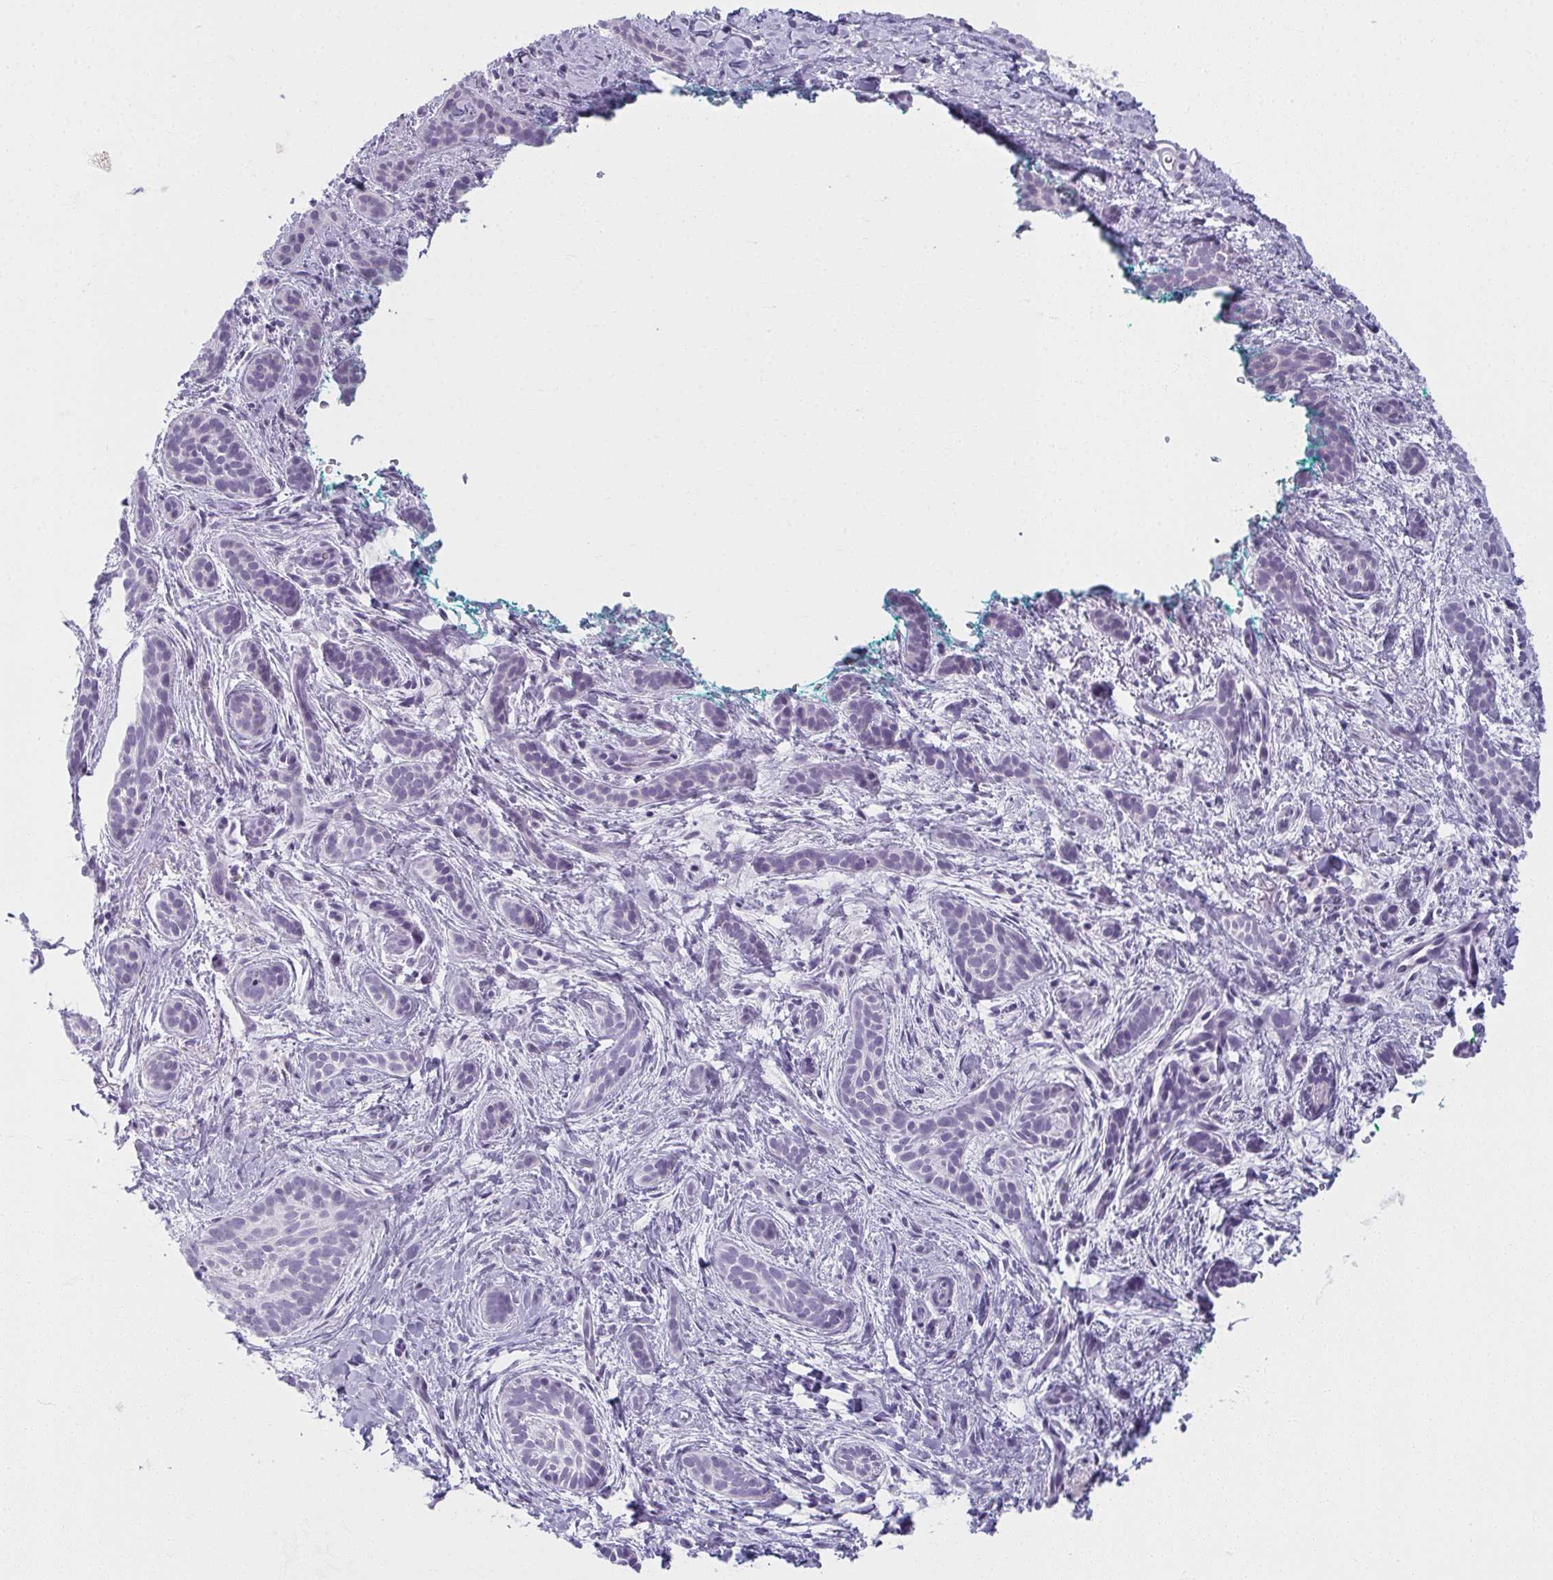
{"staining": {"intensity": "negative", "quantity": "none", "location": "none"}, "tissue": "skin cancer", "cell_type": "Tumor cells", "image_type": "cancer", "snomed": [{"axis": "morphology", "description": "Basal cell carcinoma"}, {"axis": "topography", "description": "Skin"}], "caption": "The histopathology image reveals no staining of tumor cells in skin cancer (basal cell carcinoma).", "gene": "MOBP", "patient": {"sex": "male", "age": 63}}